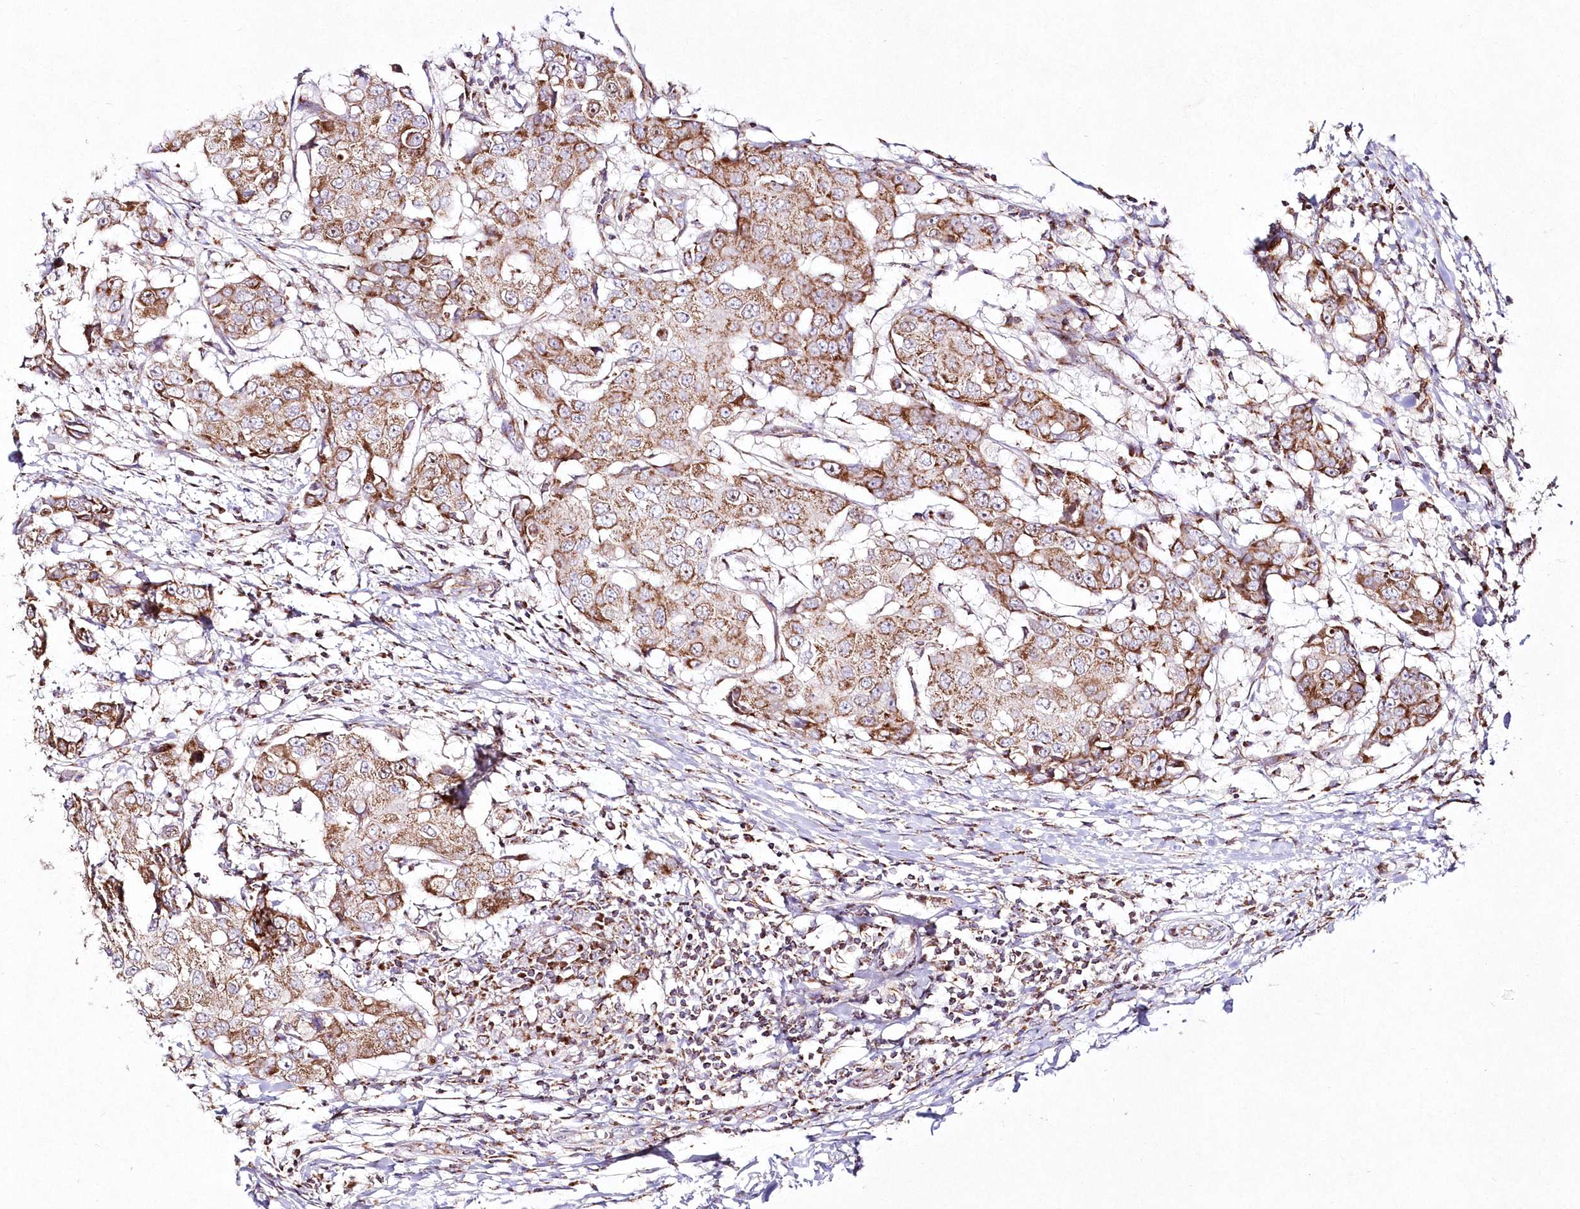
{"staining": {"intensity": "moderate", "quantity": ">75%", "location": "cytoplasmic/membranous"}, "tissue": "breast cancer", "cell_type": "Tumor cells", "image_type": "cancer", "snomed": [{"axis": "morphology", "description": "Duct carcinoma"}, {"axis": "topography", "description": "Breast"}], "caption": "Intraductal carcinoma (breast) stained with a brown dye shows moderate cytoplasmic/membranous positive staining in approximately >75% of tumor cells.", "gene": "DNA2", "patient": {"sex": "female", "age": 27}}